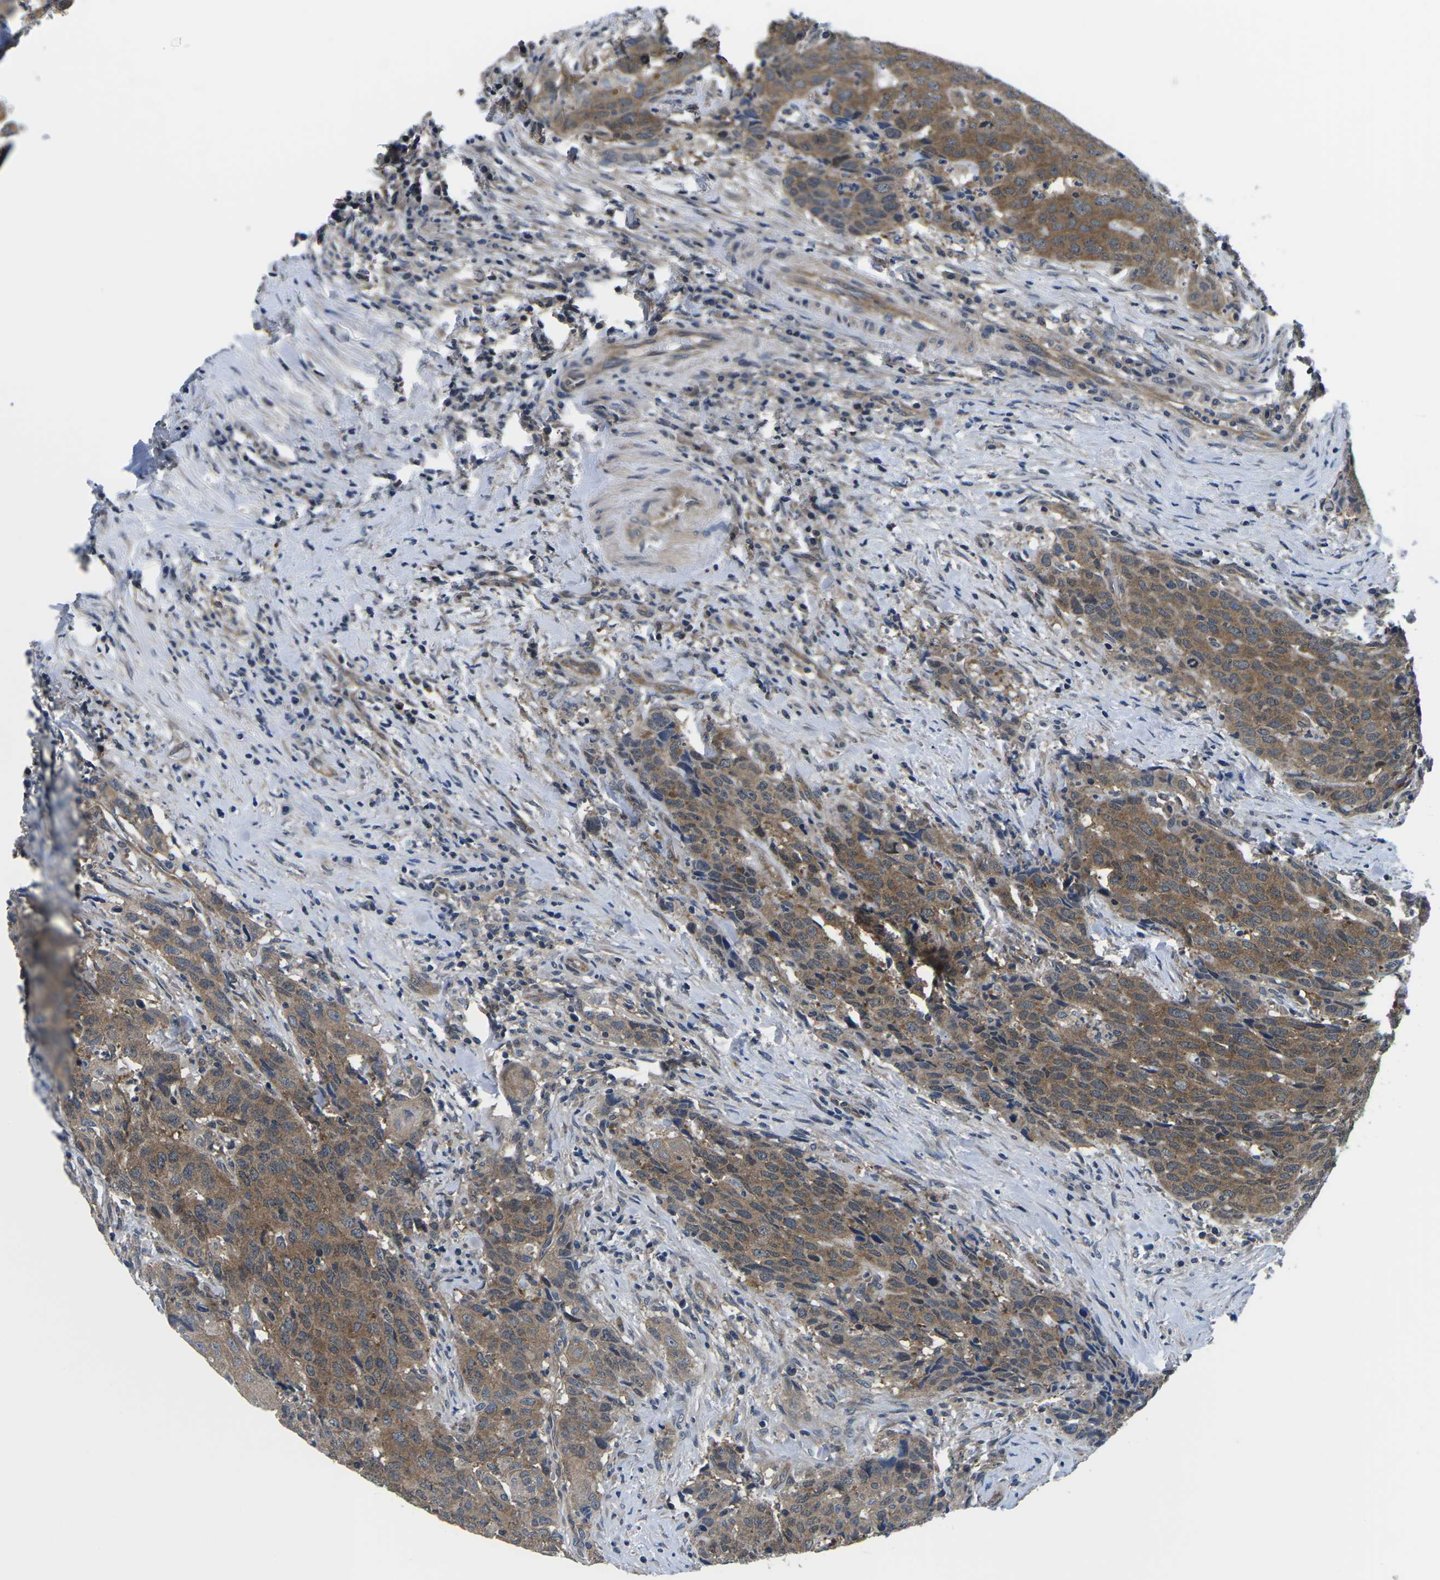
{"staining": {"intensity": "moderate", "quantity": ">75%", "location": "cytoplasmic/membranous"}, "tissue": "head and neck cancer", "cell_type": "Tumor cells", "image_type": "cancer", "snomed": [{"axis": "morphology", "description": "Squamous cell carcinoma, NOS"}, {"axis": "topography", "description": "Head-Neck"}], "caption": "Protein positivity by IHC exhibits moderate cytoplasmic/membranous staining in about >75% of tumor cells in head and neck cancer.", "gene": "GSK3B", "patient": {"sex": "male", "age": 66}}